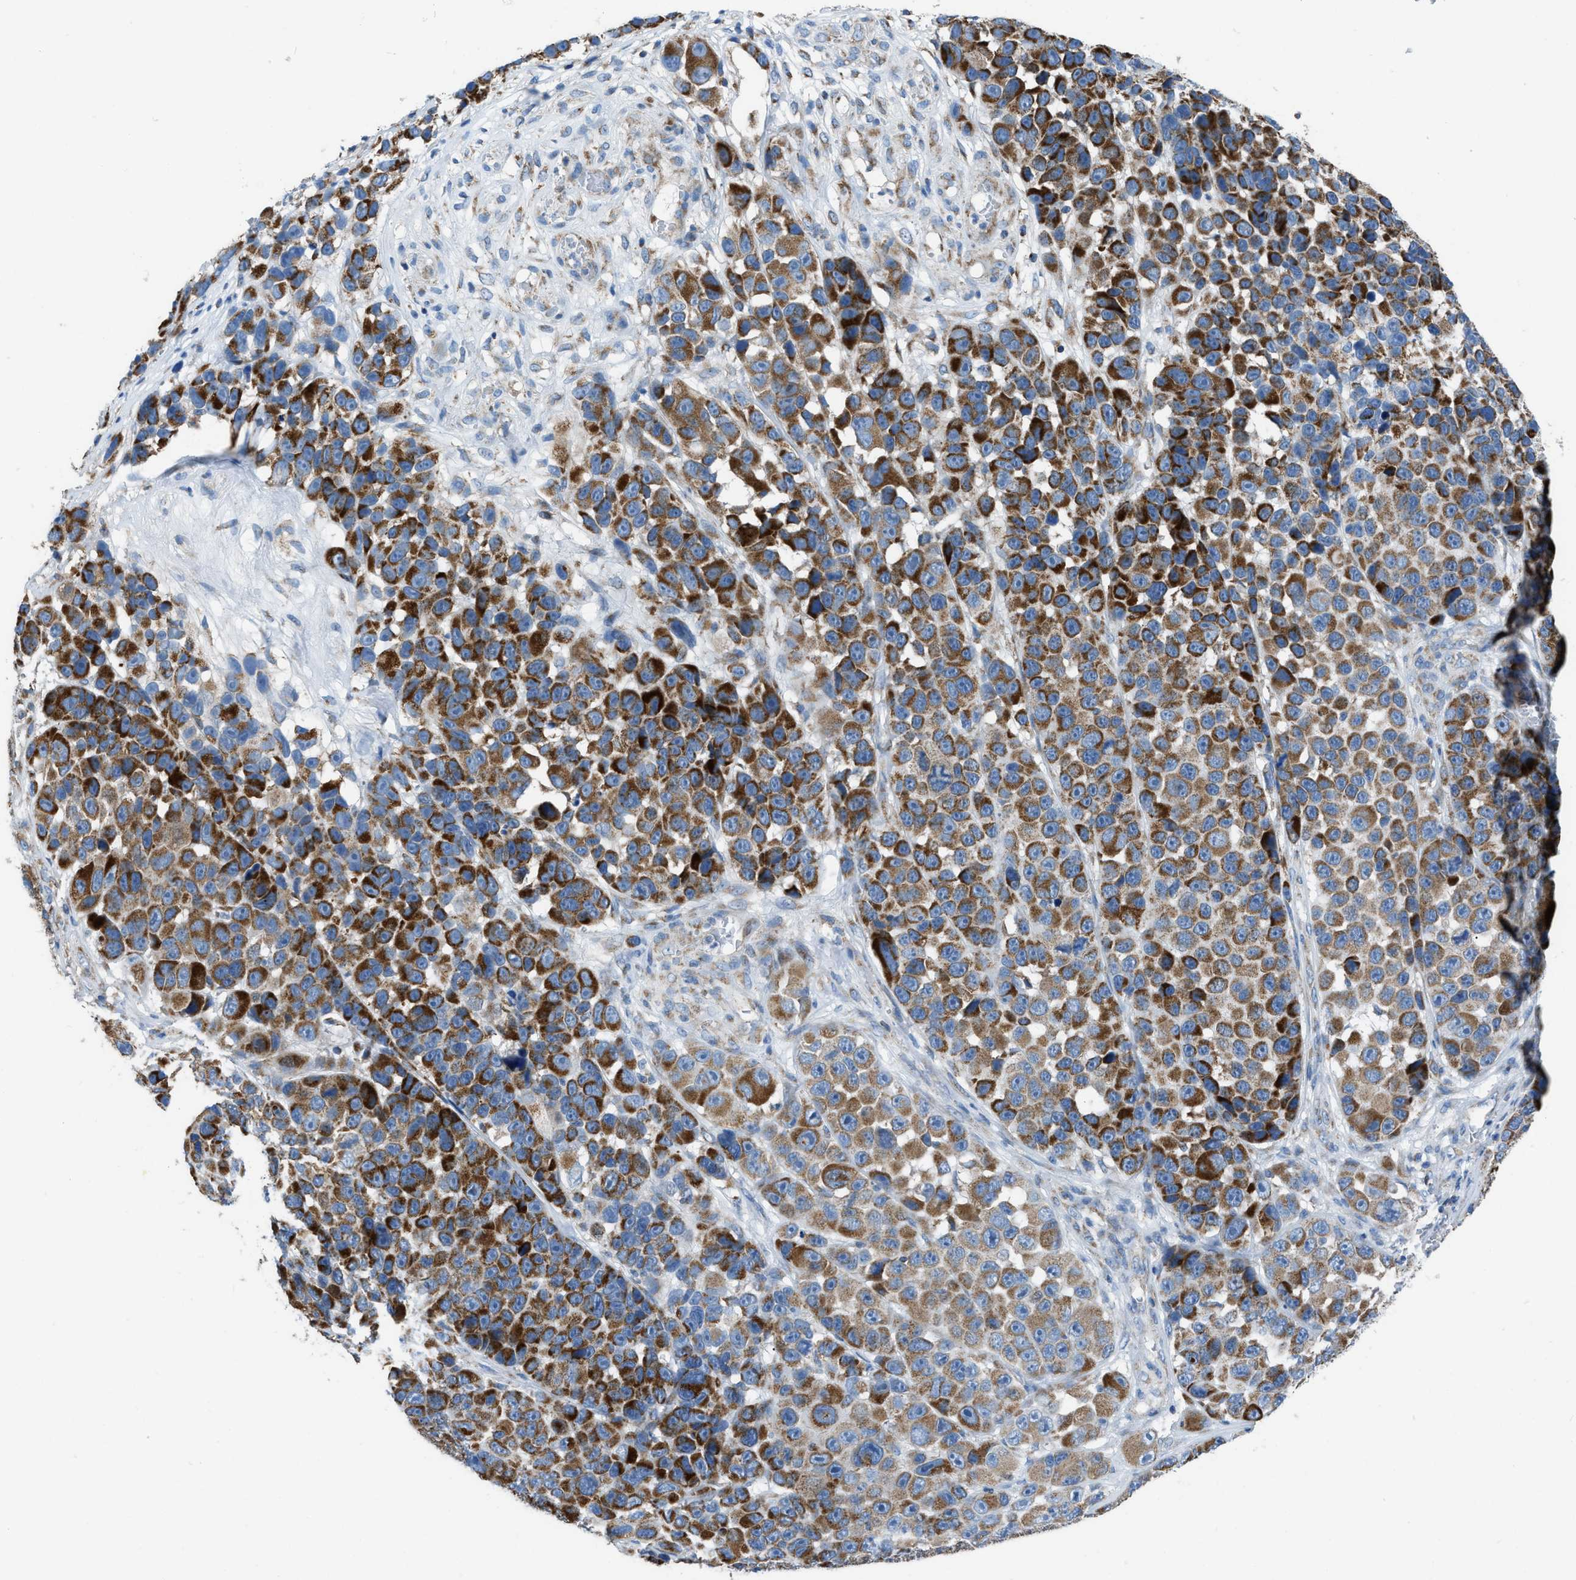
{"staining": {"intensity": "strong", "quantity": ">75%", "location": "cytoplasmic/membranous"}, "tissue": "melanoma", "cell_type": "Tumor cells", "image_type": "cancer", "snomed": [{"axis": "morphology", "description": "Malignant melanoma, NOS"}, {"axis": "topography", "description": "Skin"}], "caption": "Tumor cells demonstrate high levels of strong cytoplasmic/membranous staining in about >75% of cells in malignant melanoma.", "gene": "ETFB", "patient": {"sex": "male", "age": 53}}